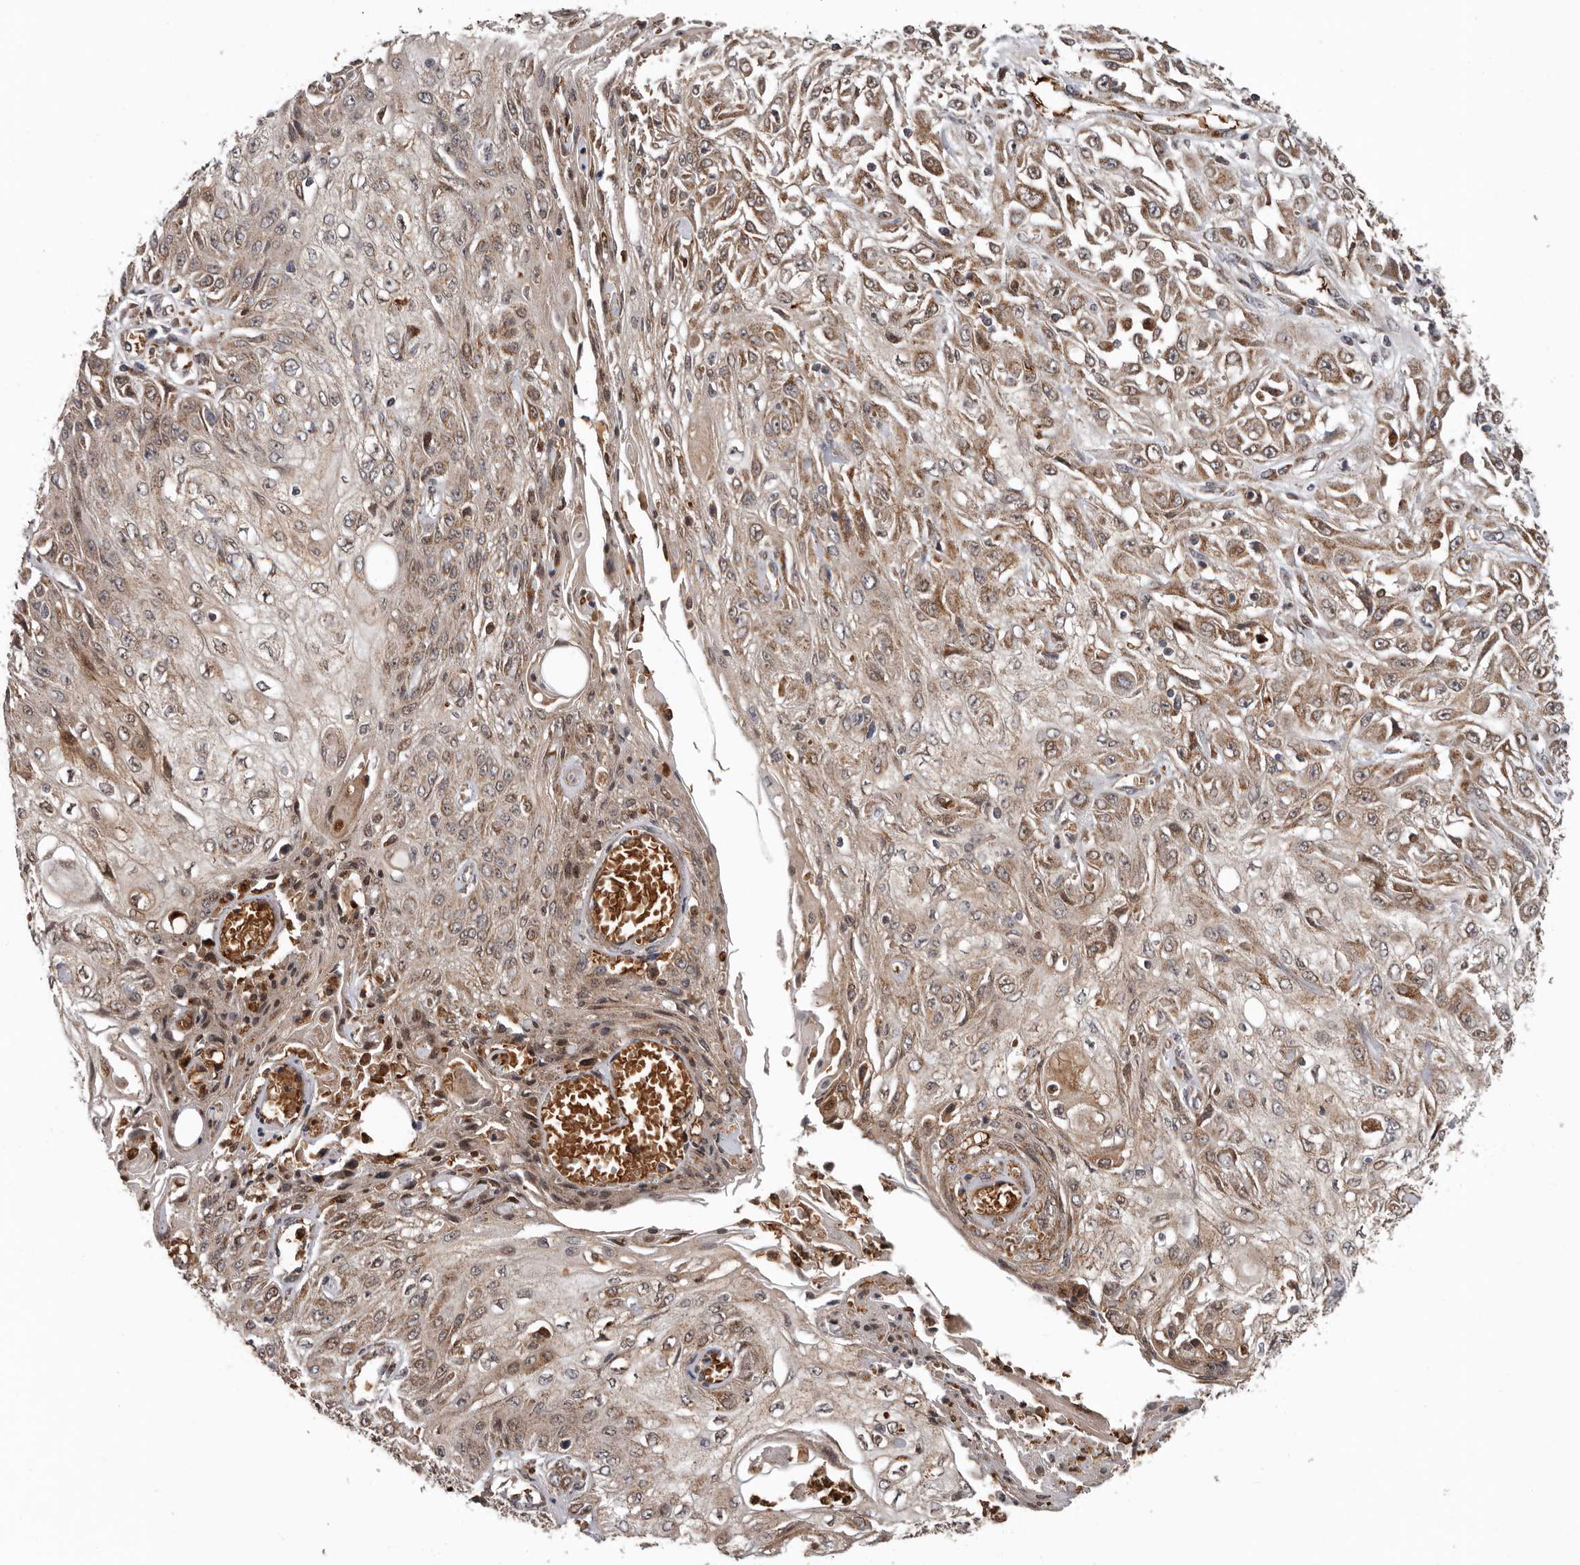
{"staining": {"intensity": "moderate", "quantity": ">75%", "location": "cytoplasmic/membranous"}, "tissue": "skin cancer", "cell_type": "Tumor cells", "image_type": "cancer", "snomed": [{"axis": "morphology", "description": "Squamous cell carcinoma, NOS"}, {"axis": "morphology", "description": "Squamous cell carcinoma, metastatic, NOS"}, {"axis": "topography", "description": "Skin"}, {"axis": "topography", "description": "Lymph node"}], "caption": "A high-resolution photomicrograph shows IHC staining of skin cancer, which displays moderate cytoplasmic/membranous staining in about >75% of tumor cells. (IHC, brightfield microscopy, high magnification).", "gene": "FGFR4", "patient": {"sex": "male", "age": 75}}